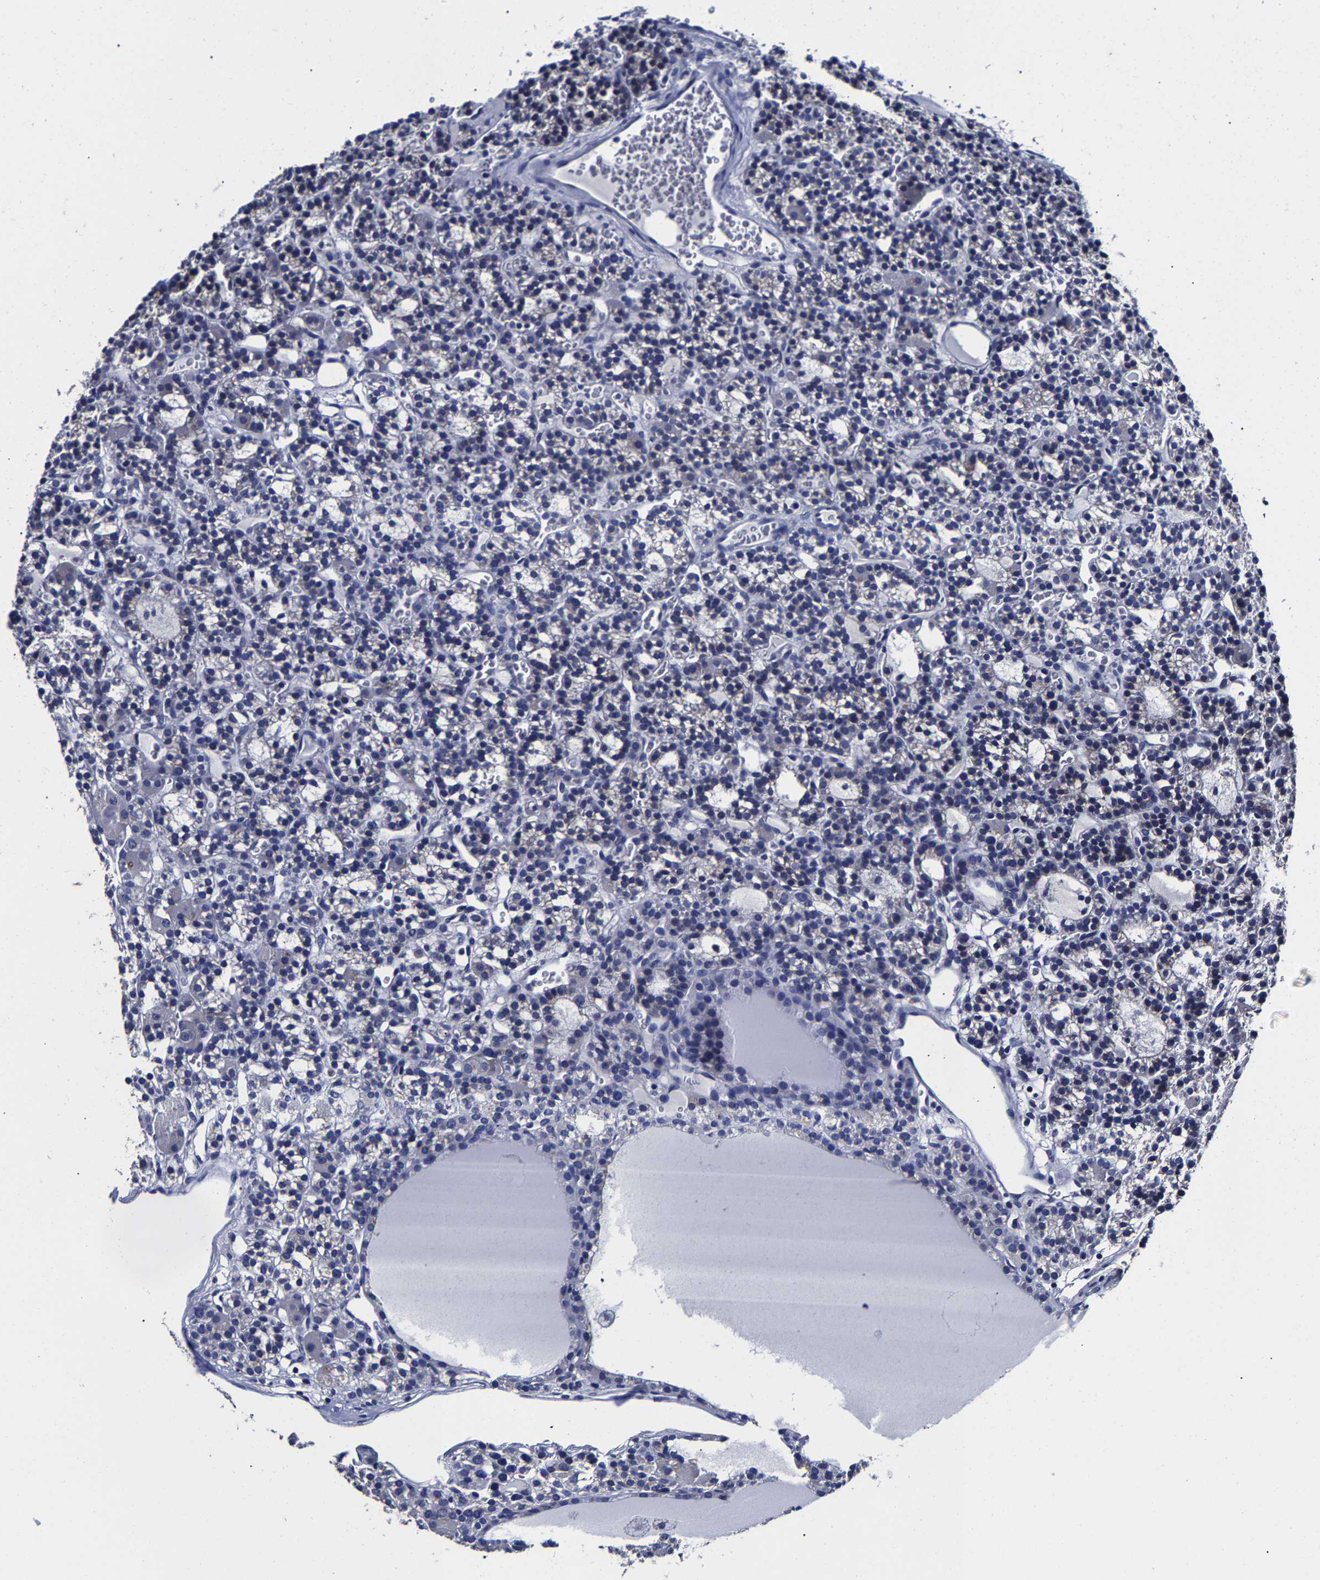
{"staining": {"intensity": "negative", "quantity": "none", "location": "none"}, "tissue": "parathyroid gland", "cell_type": "Glandular cells", "image_type": "normal", "snomed": [{"axis": "morphology", "description": "Normal tissue, NOS"}, {"axis": "morphology", "description": "Adenoma, NOS"}, {"axis": "topography", "description": "Parathyroid gland"}], "caption": "Protein analysis of benign parathyroid gland exhibits no significant staining in glandular cells. The staining is performed using DAB (3,3'-diaminobenzidine) brown chromogen with nuclei counter-stained in using hematoxylin.", "gene": "AKAP4", "patient": {"sex": "female", "age": 58}}